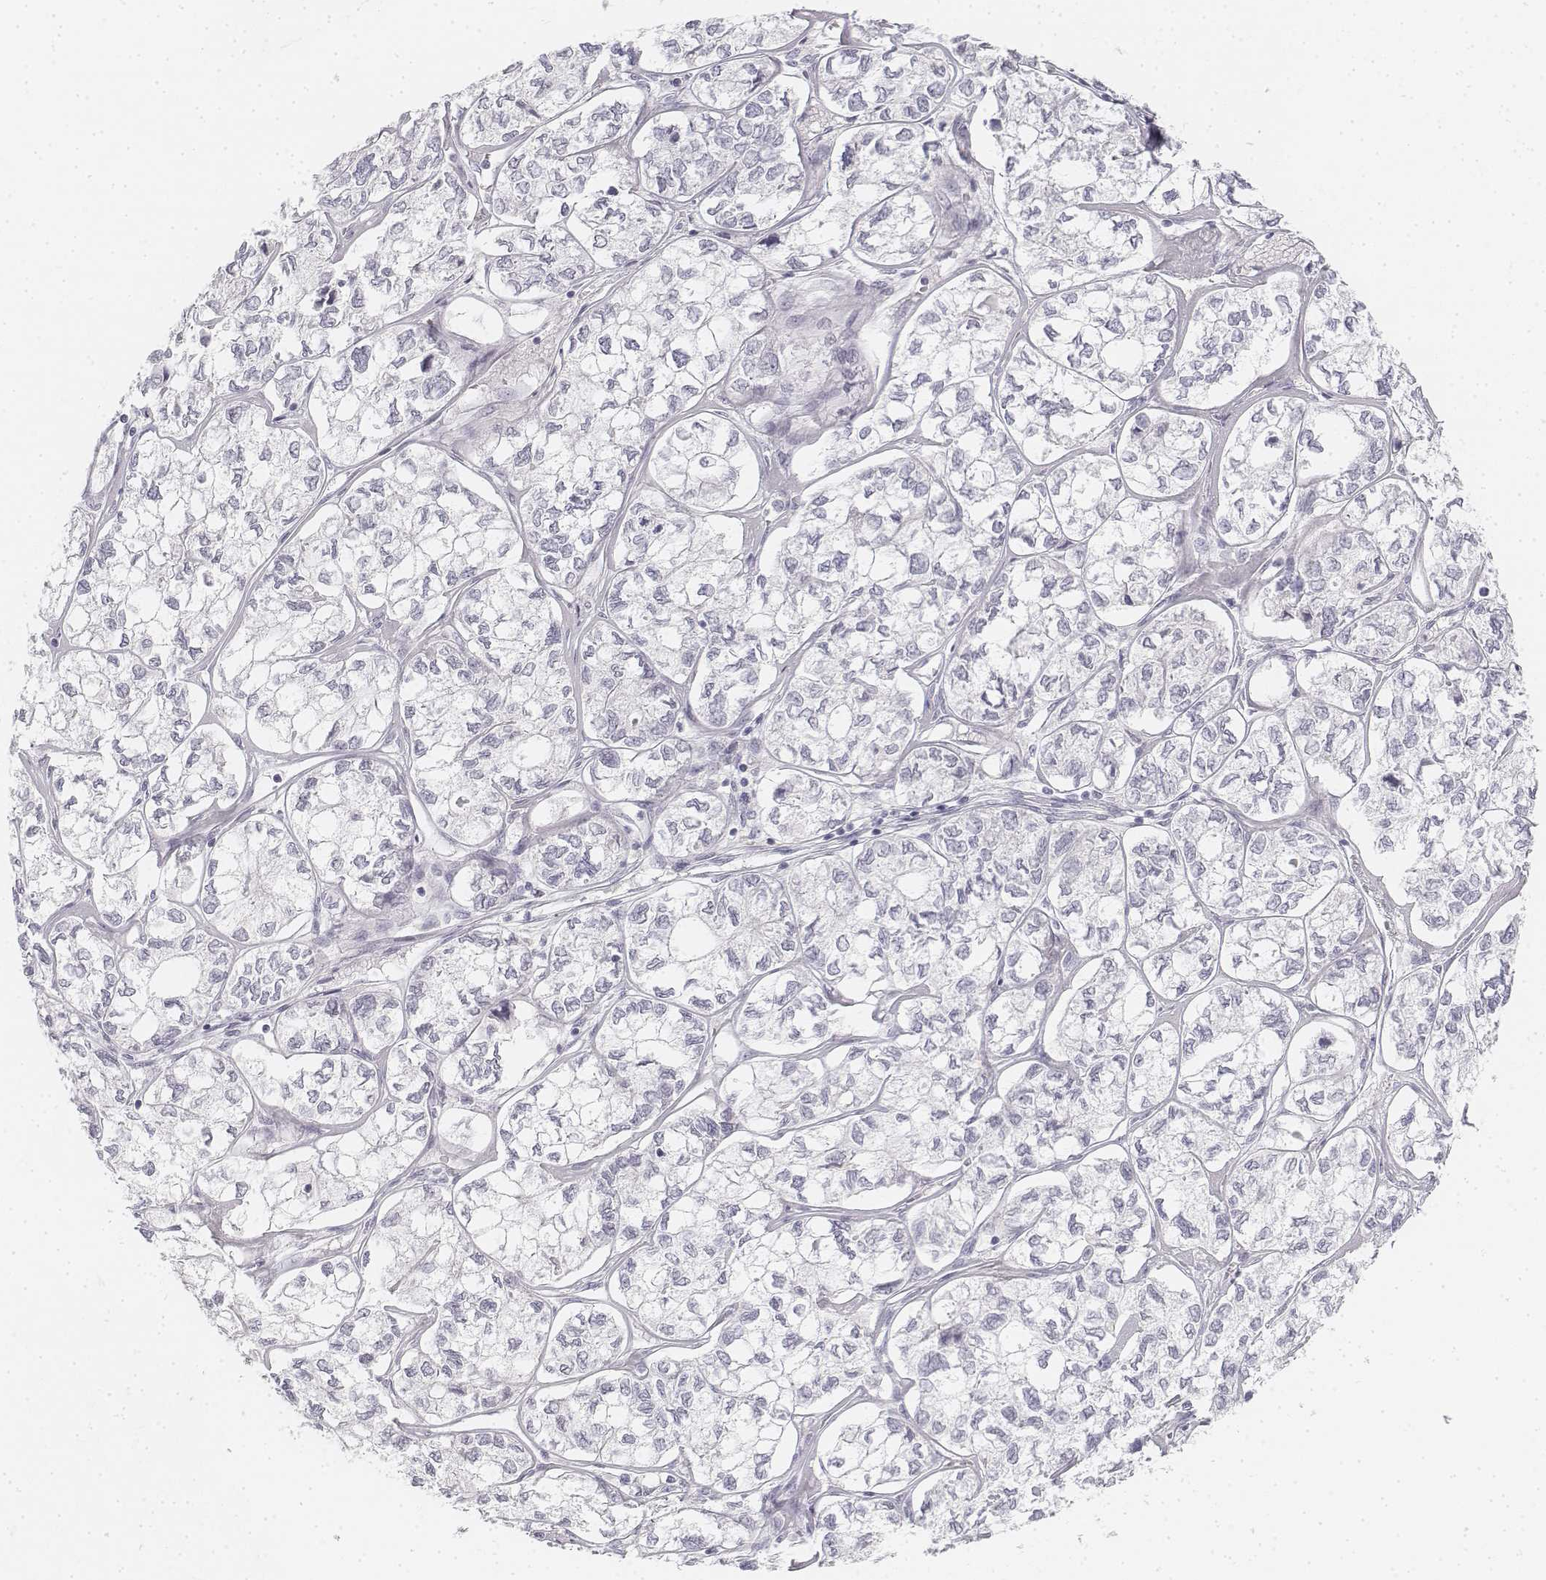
{"staining": {"intensity": "negative", "quantity": "none", "location": "none"}, "tissue": "ovarian cancer", "cell_type": "Tumor cells", "image_type": "cancer", "snomed": [{"axis": "morphology", "description": "Carcinoma, endometroid"}, {"axis": "topography", "description": "Ovary"}], "caption": "The photomicrograph displays no staining of tumor cells in endometroid carcinoma (ovarian).", "gene": "KRT25", "patient": {"sex": "female", "age": 64}}